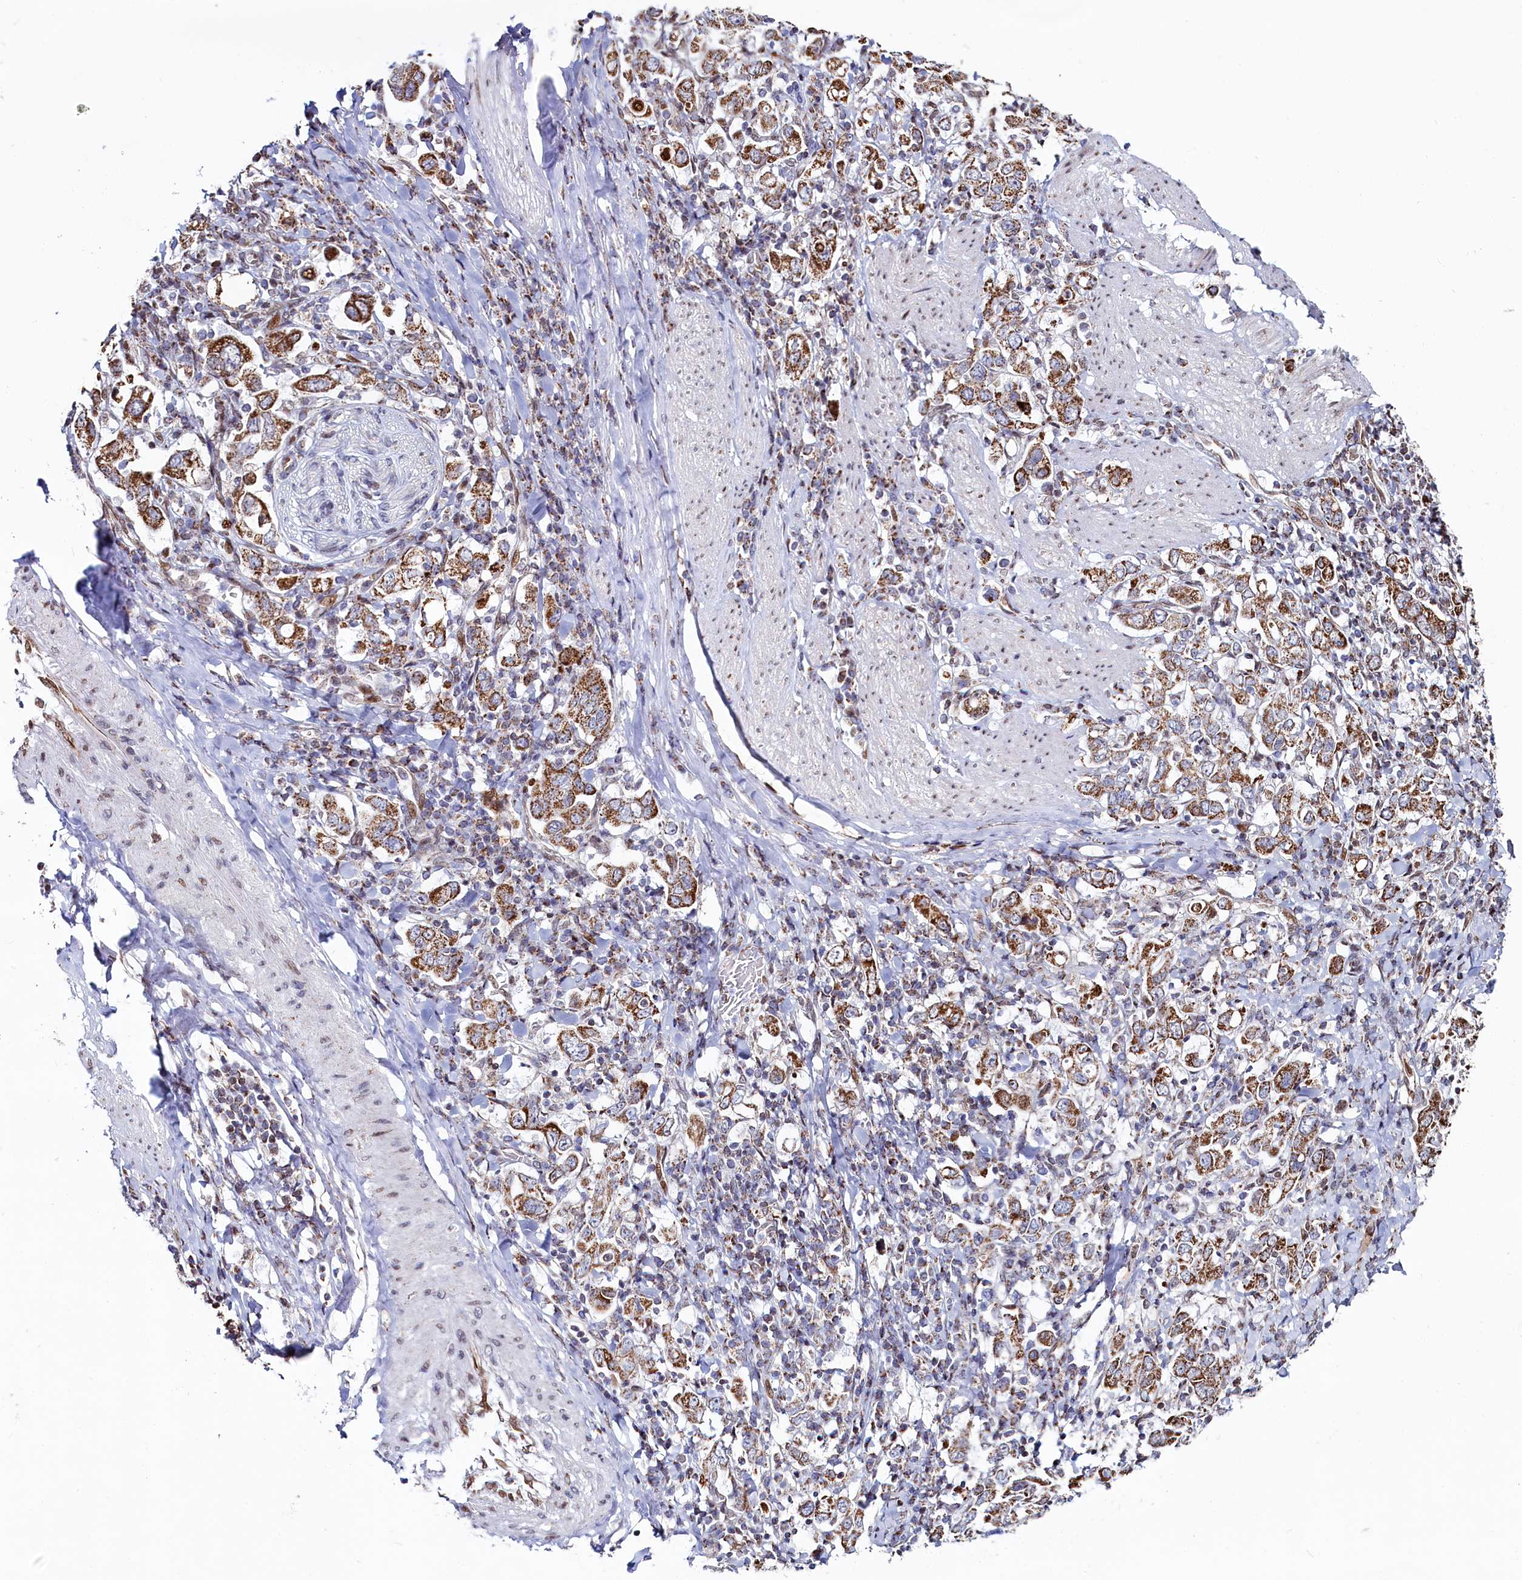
{"staining": {"intensity": "strong", "quantity": ">75%", "location": "cytoplasmic/membranous"}, "tissue": "stomach cancer", "cell_type": "Tumor cells", "image_type": "cancer", "snomed": [{"axis": "morphology", "description": "Adenocarcinoma, NOS"}, {"axis": "topography", "description": "Stomach, upper"}], "caption": "Stomach cancer (adenocarcinoma) stained with DAB (3,3'-diaminobenzidine) immunohistochemistry (IHC) demonstrates high levels of strong cytoplasmic/membranous expression in approximately >75% of tumor cells.", "gene": "HDGFL3", "patient": {"sex": "male", "age": 62}}